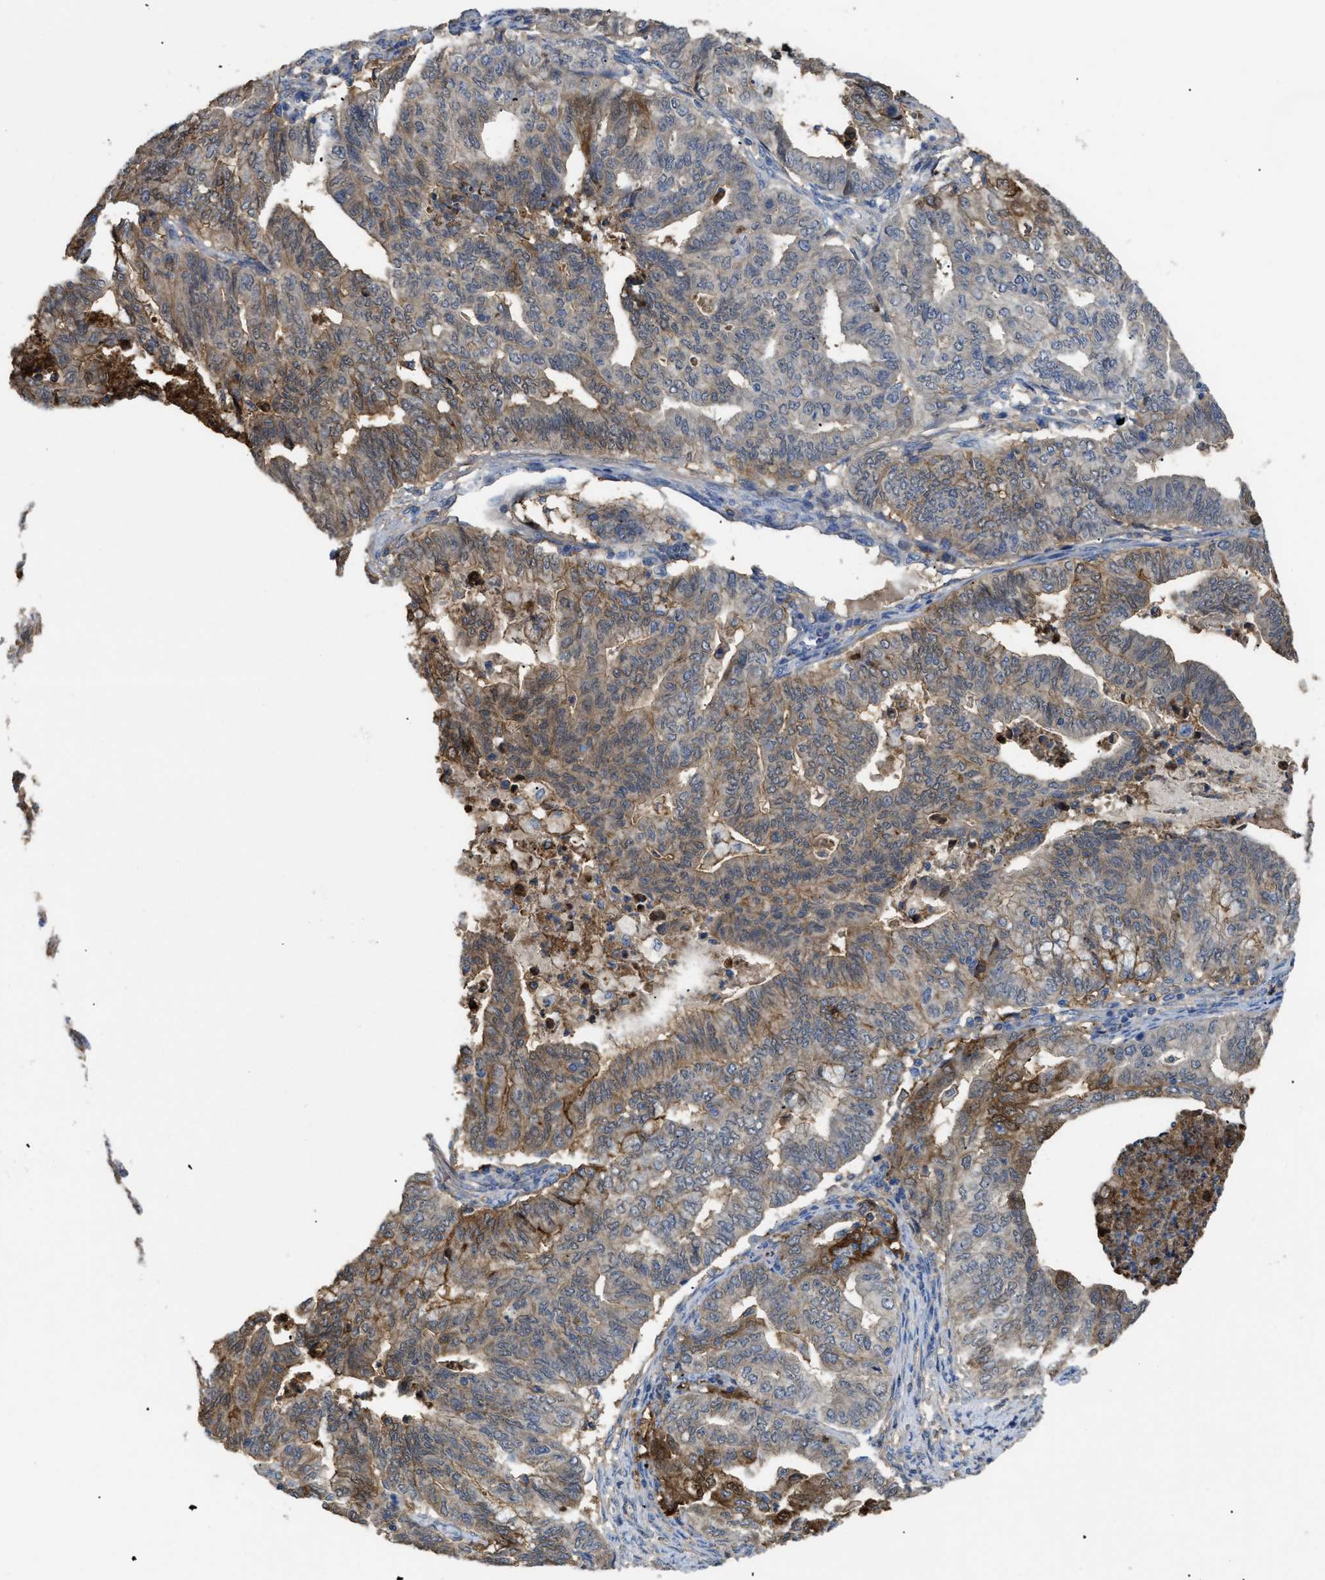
{"staining": {"intensity": "moderate", "quantity": "25%-75%", "location": "cytoplasmic/membranous"}, "tissue": "endometrial cancer", "cell_type": "Tumor cells", "image_type": "cancer", "snomed": [{"axis": "morphology", "description": "Adenocarcinoma, NOS"}, {"axis": "topography", "description": "Endometrium"}], "caption": "A brown stain shows moderate cytoplasmic/membranous expression of a protein in endometrial cancer (adenocarcinoma) tumor cells. (DAB IHC, brown staining for protein, blue staining for nuclei).", "gene": "ANXA4", "patient": {"sex": "female", "age": 79}}